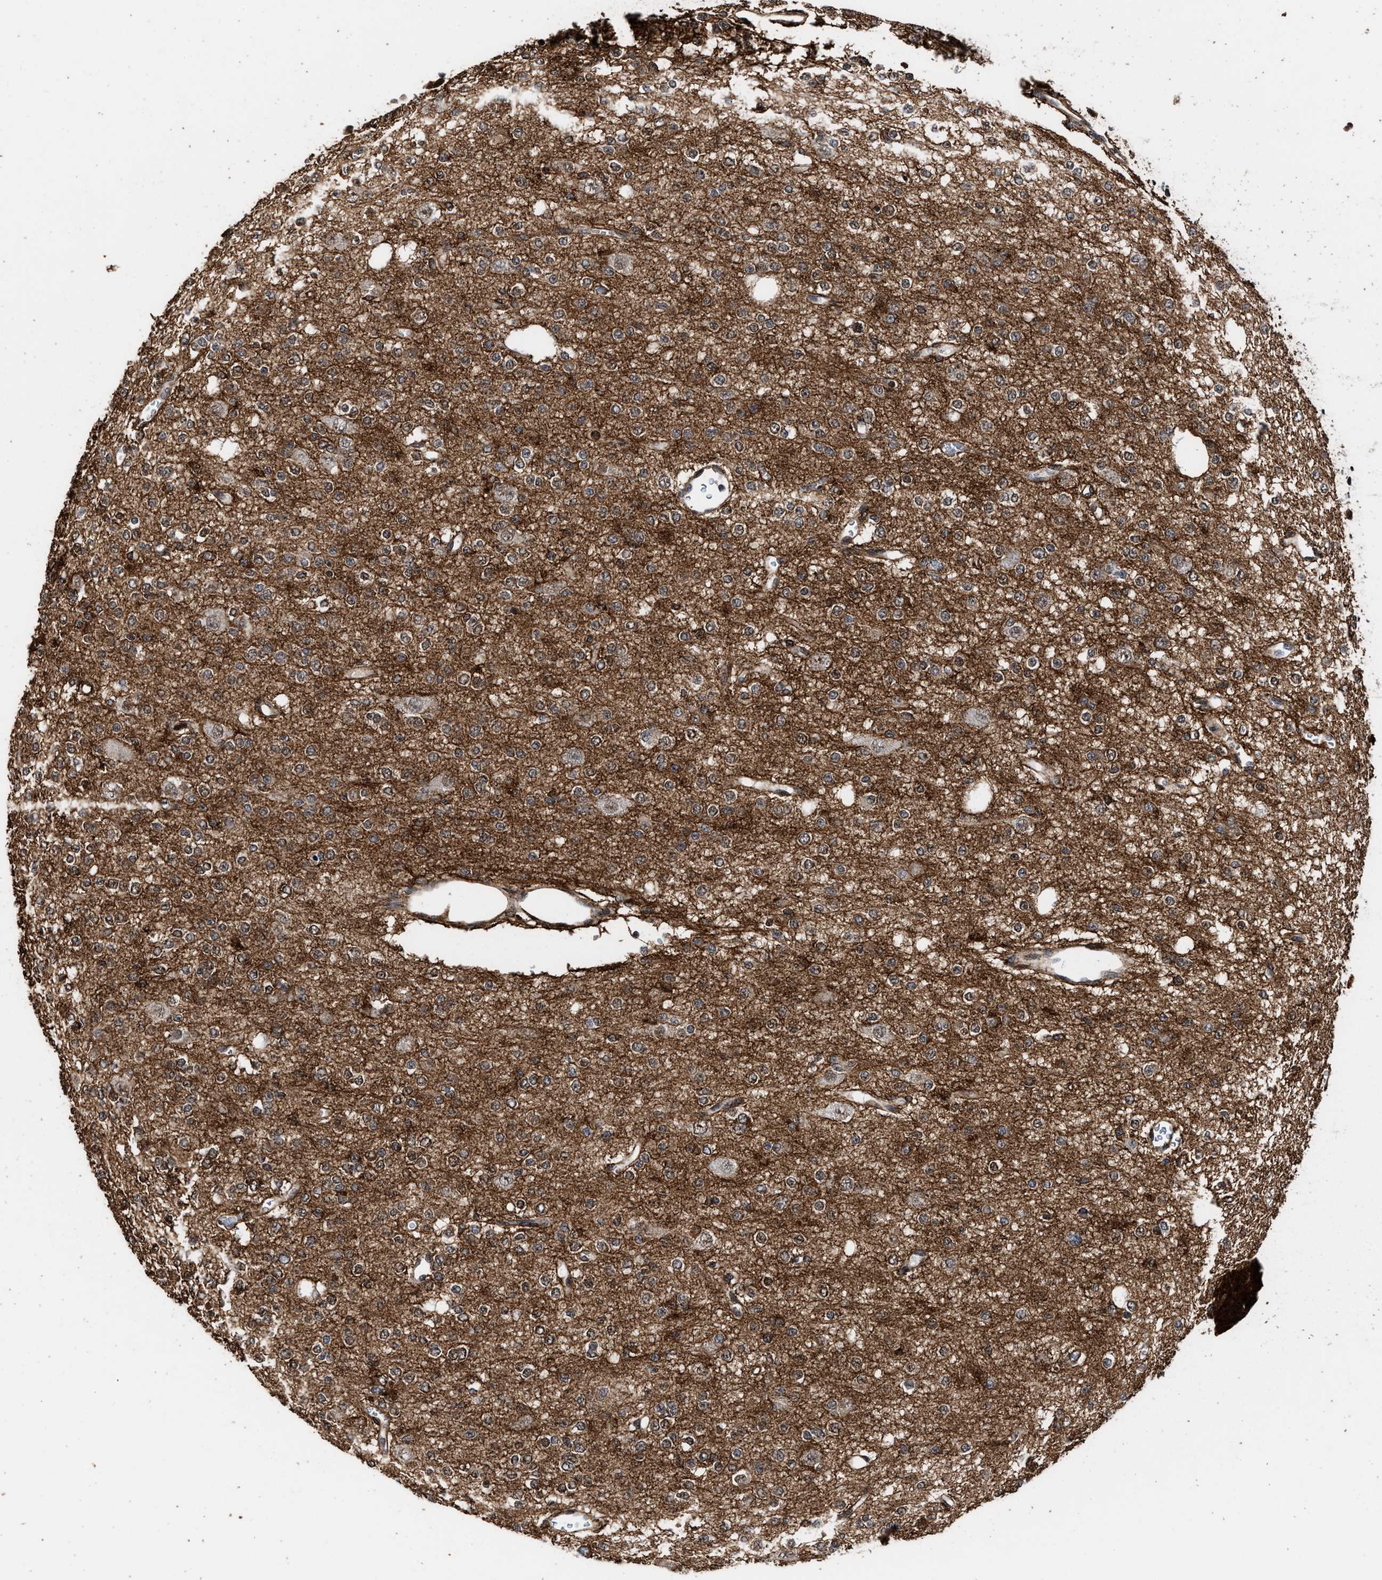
{"staining": {"intensity": "moderate", "quantity": "25%-75%", "location": "cytoplasmic/membranous,nuclear"}, "tissue": "glioma", "cell_type": "Tumor cells", "image_type": "cancer", "snomed": [{"axis": "morphology", "description": "Glioma, malignant, Low grade"}, {"axis": "topography", "description": "Brain"}], "caption": "Human glioma stained for a protein (brown) displays moderate cytoplasmic/membranous and nuclear positive staining in approximately 25%-75% of tumor cells.", "gene": "SEPTIN2", "patient": {"sex": "male", "age": 38}}